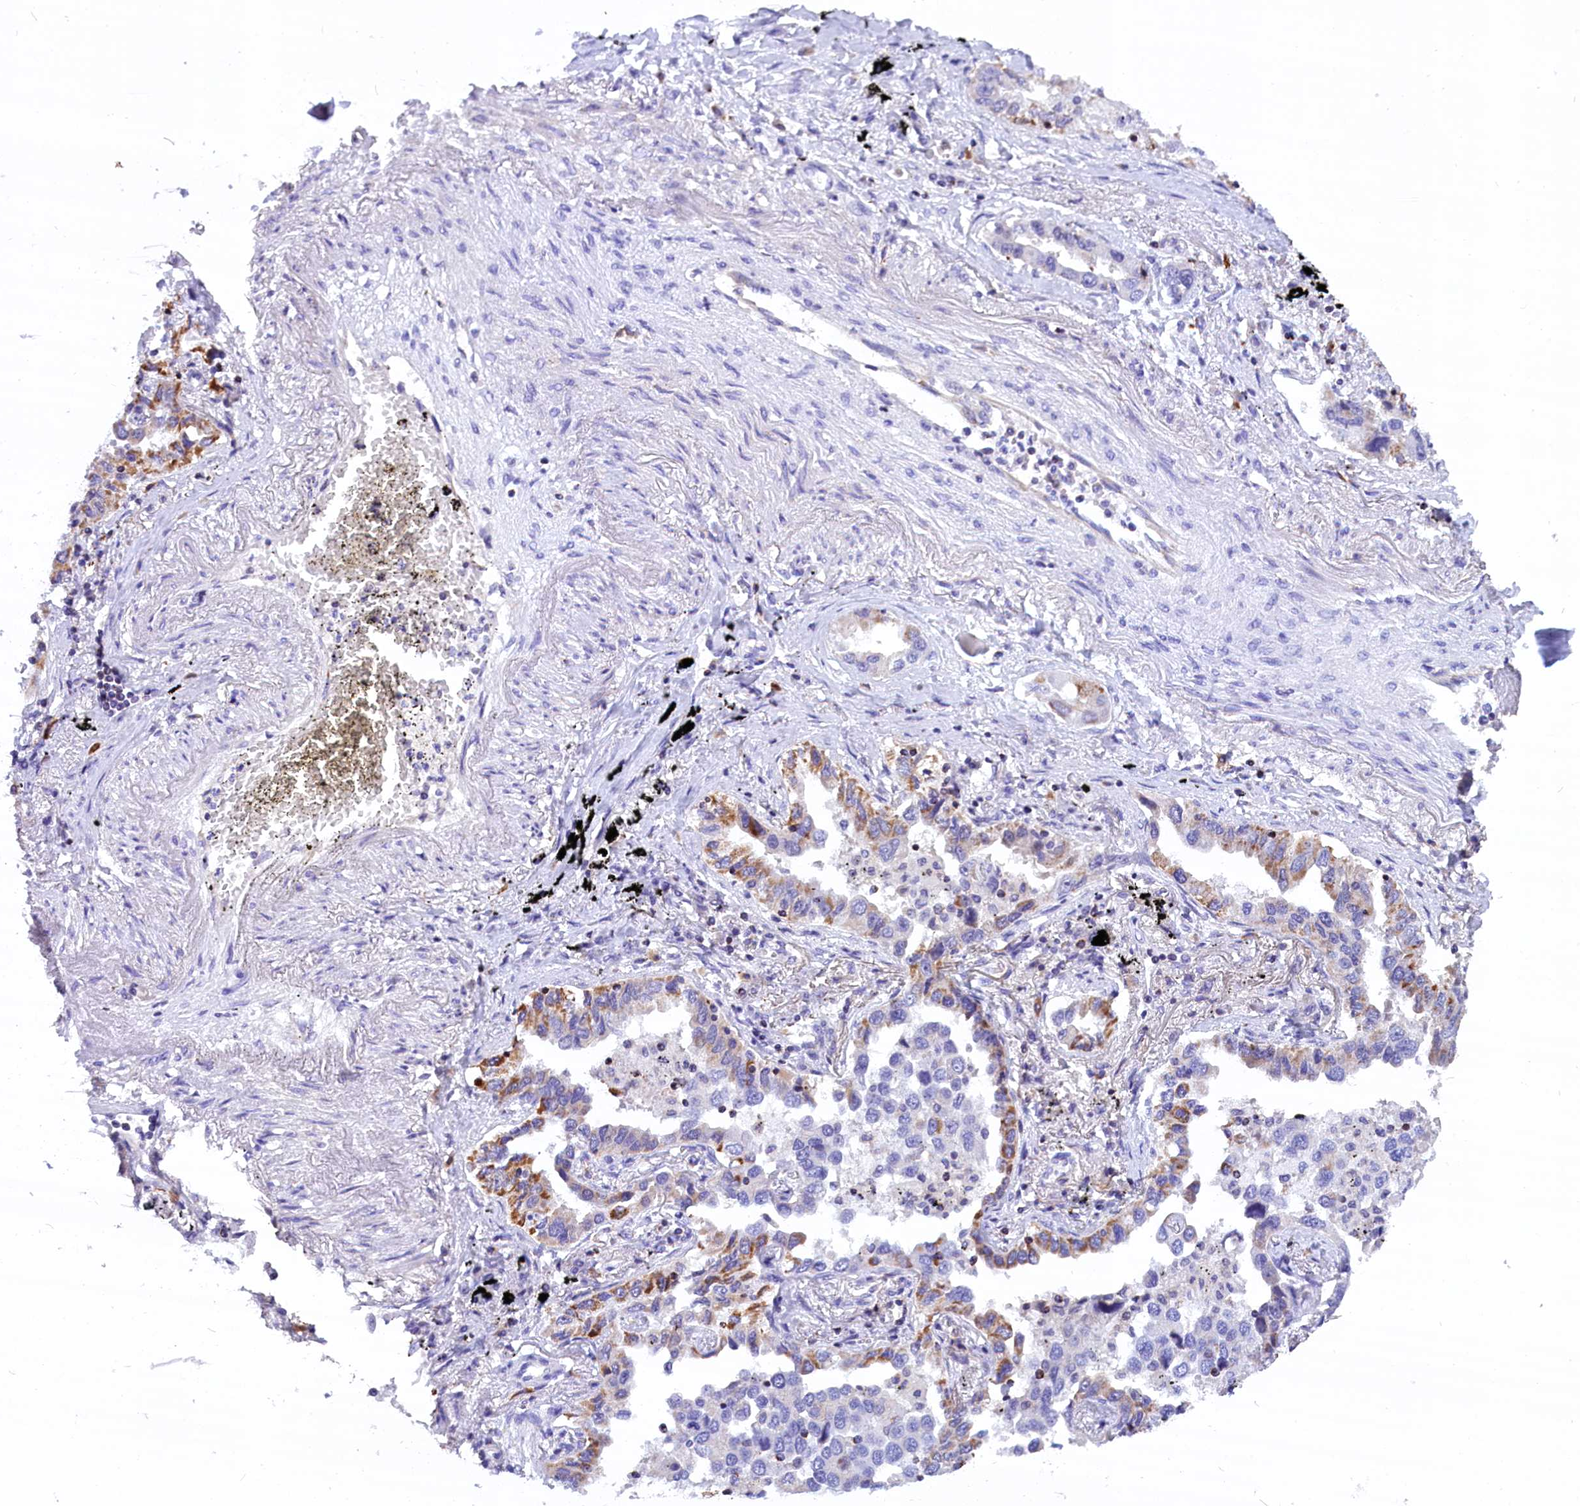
{"staining": {"intensity": "moderate", "quantity": "25%-75%", "location": "cytoplasmic/membranous"}, "tissue": "lung cancer", "cell_type": "Tumor cells", "image_type": "cancer", "snomed": [{"axis": "morphology", "description": "Adenocarcinoma, NOS"}, {"axis": "topography", "description": "Lung"}], "caption": "This is an image of immunohistochemistry (IHC) staining of lung cancer (adenocarcinoma), which shows moderate staining in the cytoplasmic/membranous of tumor cells.", "gene": "ABAT", "patient": {"sex": "male", "age": 67}}